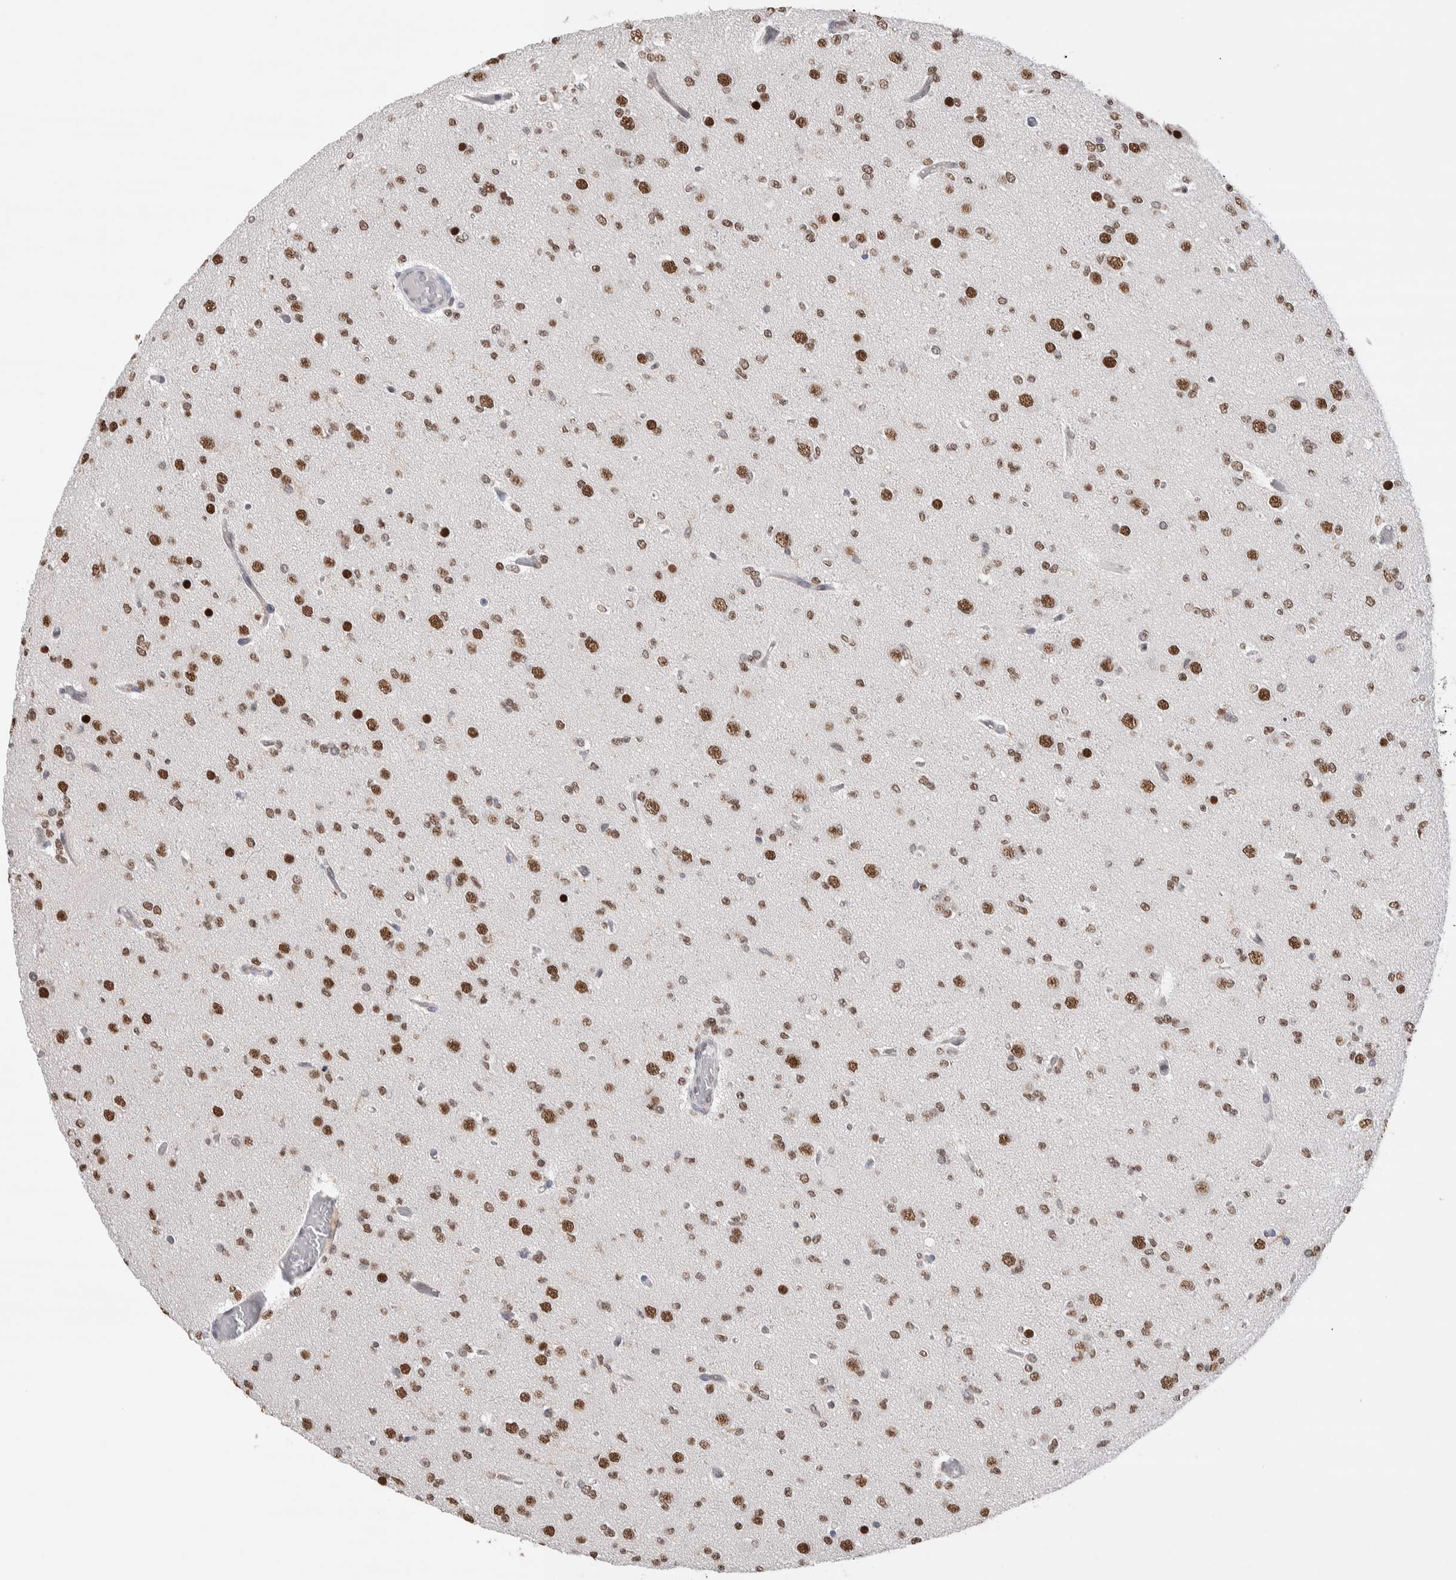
{"staining": {"intensity": "moderate", "quantity": ">75%", "location": "nuclear"}, "tissue": "glioma", "cell_type": "Tumor cells", "image_type": "cancer", "snomed": [{"axis": "morphology", "description": "Glioma, malignant, Low grade"}, {"axis": "topography", "description": "Brain"}], "caption": "Moderate nuclear positivity is seen in about >75% of tumor cells in glioma. (DAB = brown stain, brightfield microscopy at high magnification).", "gene": "ZBTB49", "patient": {"sex": "female", "age": 22}}